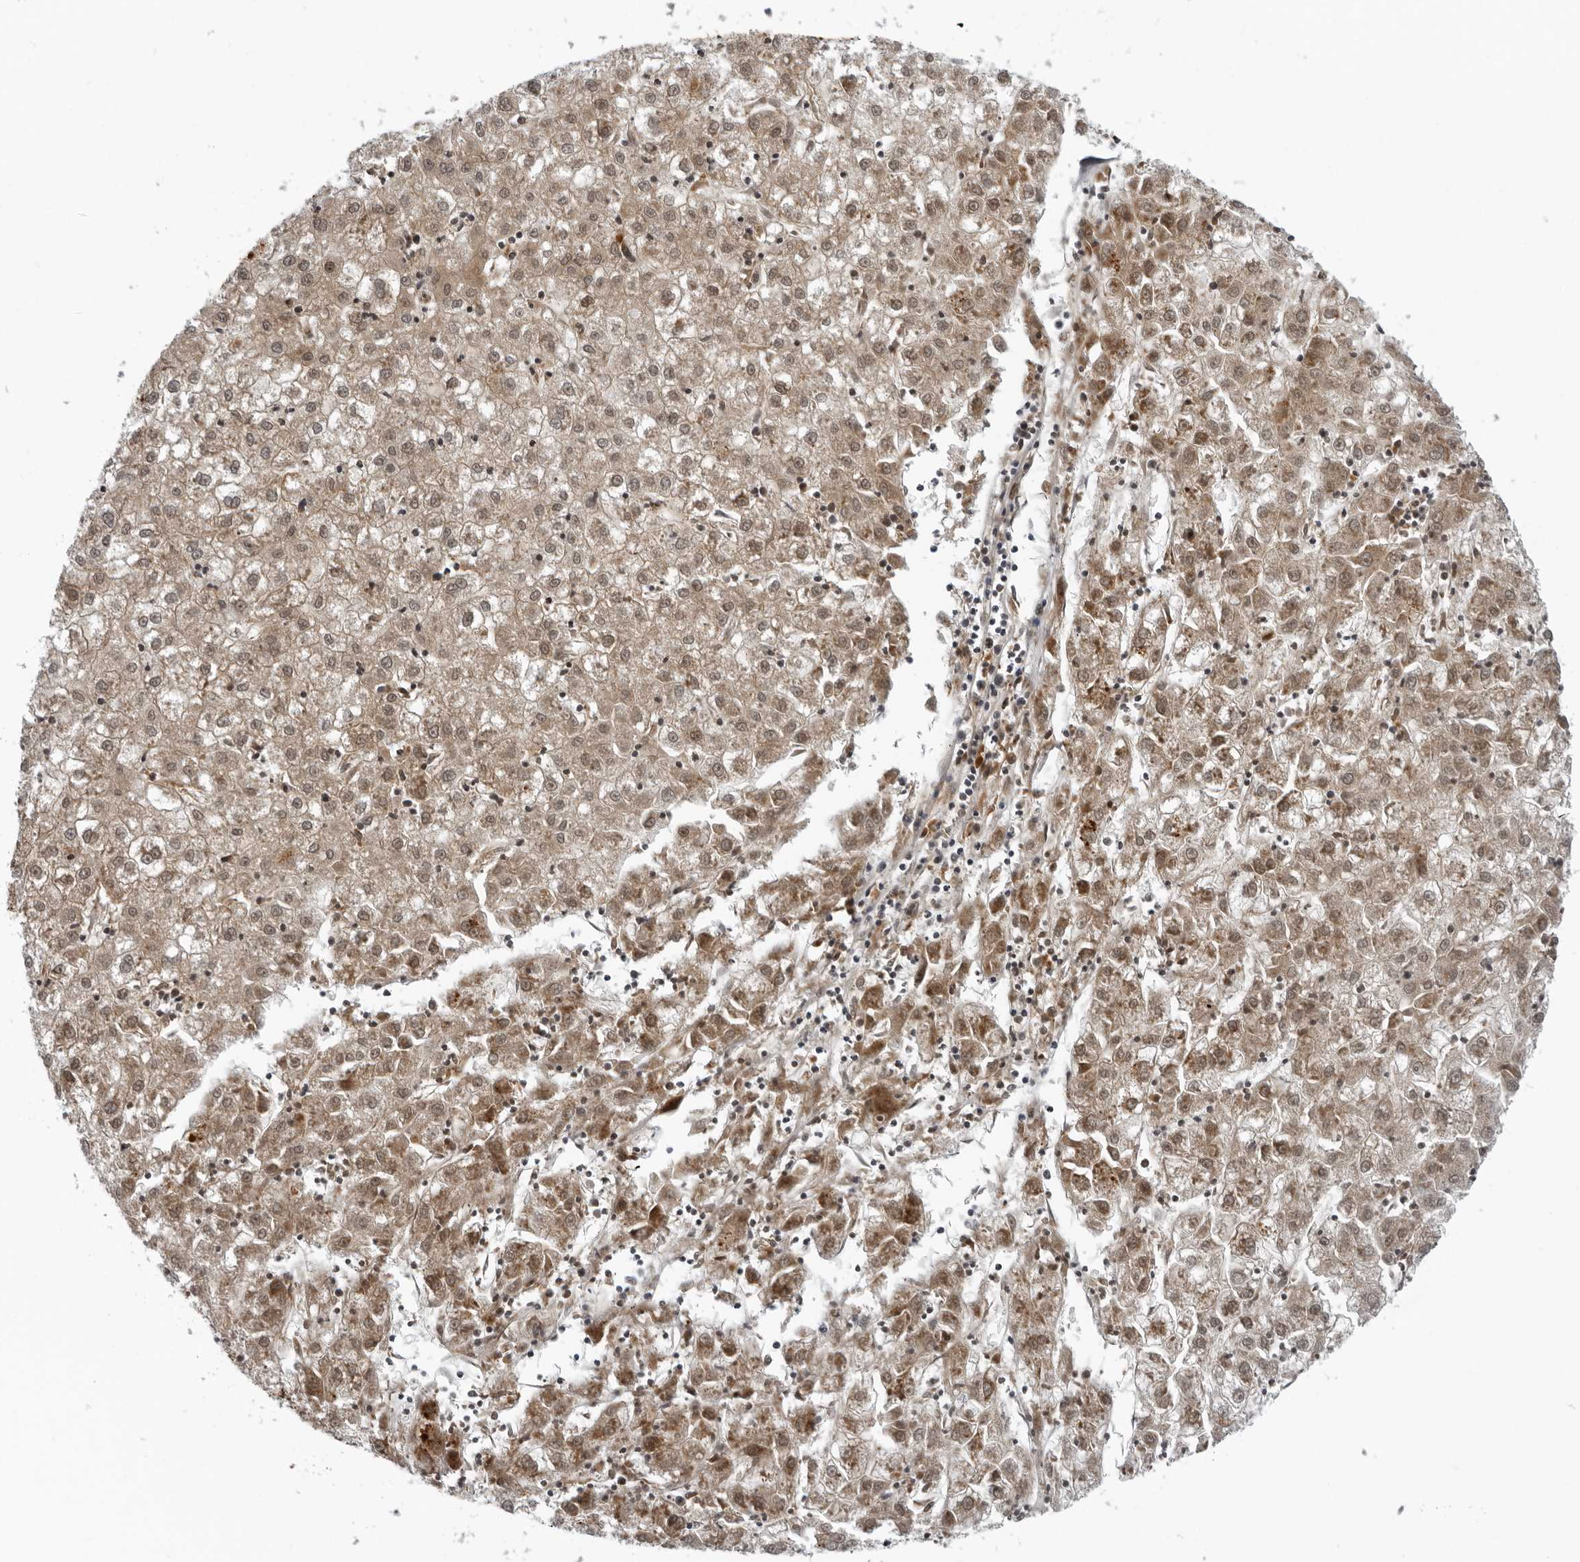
{"staining": {"intensity": "moderate", "quantity": ">75%", "location": "cytoplasmic/membranous"}, "tissue": "liver cancer", "cell_type": "Tumor cells", "image_type": "cancer", "snomed": [{"axis": "morphology", "description": "Carcinoma, Hepatocellular, NOS"}, {"axis": "topography", "description": "Liver"}], "caption": "Immunohistochemical staining of human hepatocellular carcinoma (liver) reveals medium levels of moderate cytoplasmic/membranous protein positivity in about >75% of tumor cells. (Stains: DAB (3,3'-diaminobenzidine) in brown, nuclei in blue, Microscopy: brightfield microscopy at high magnification).", "gene": "THOP1", "patient": {"sex": "male", "age": 72}}